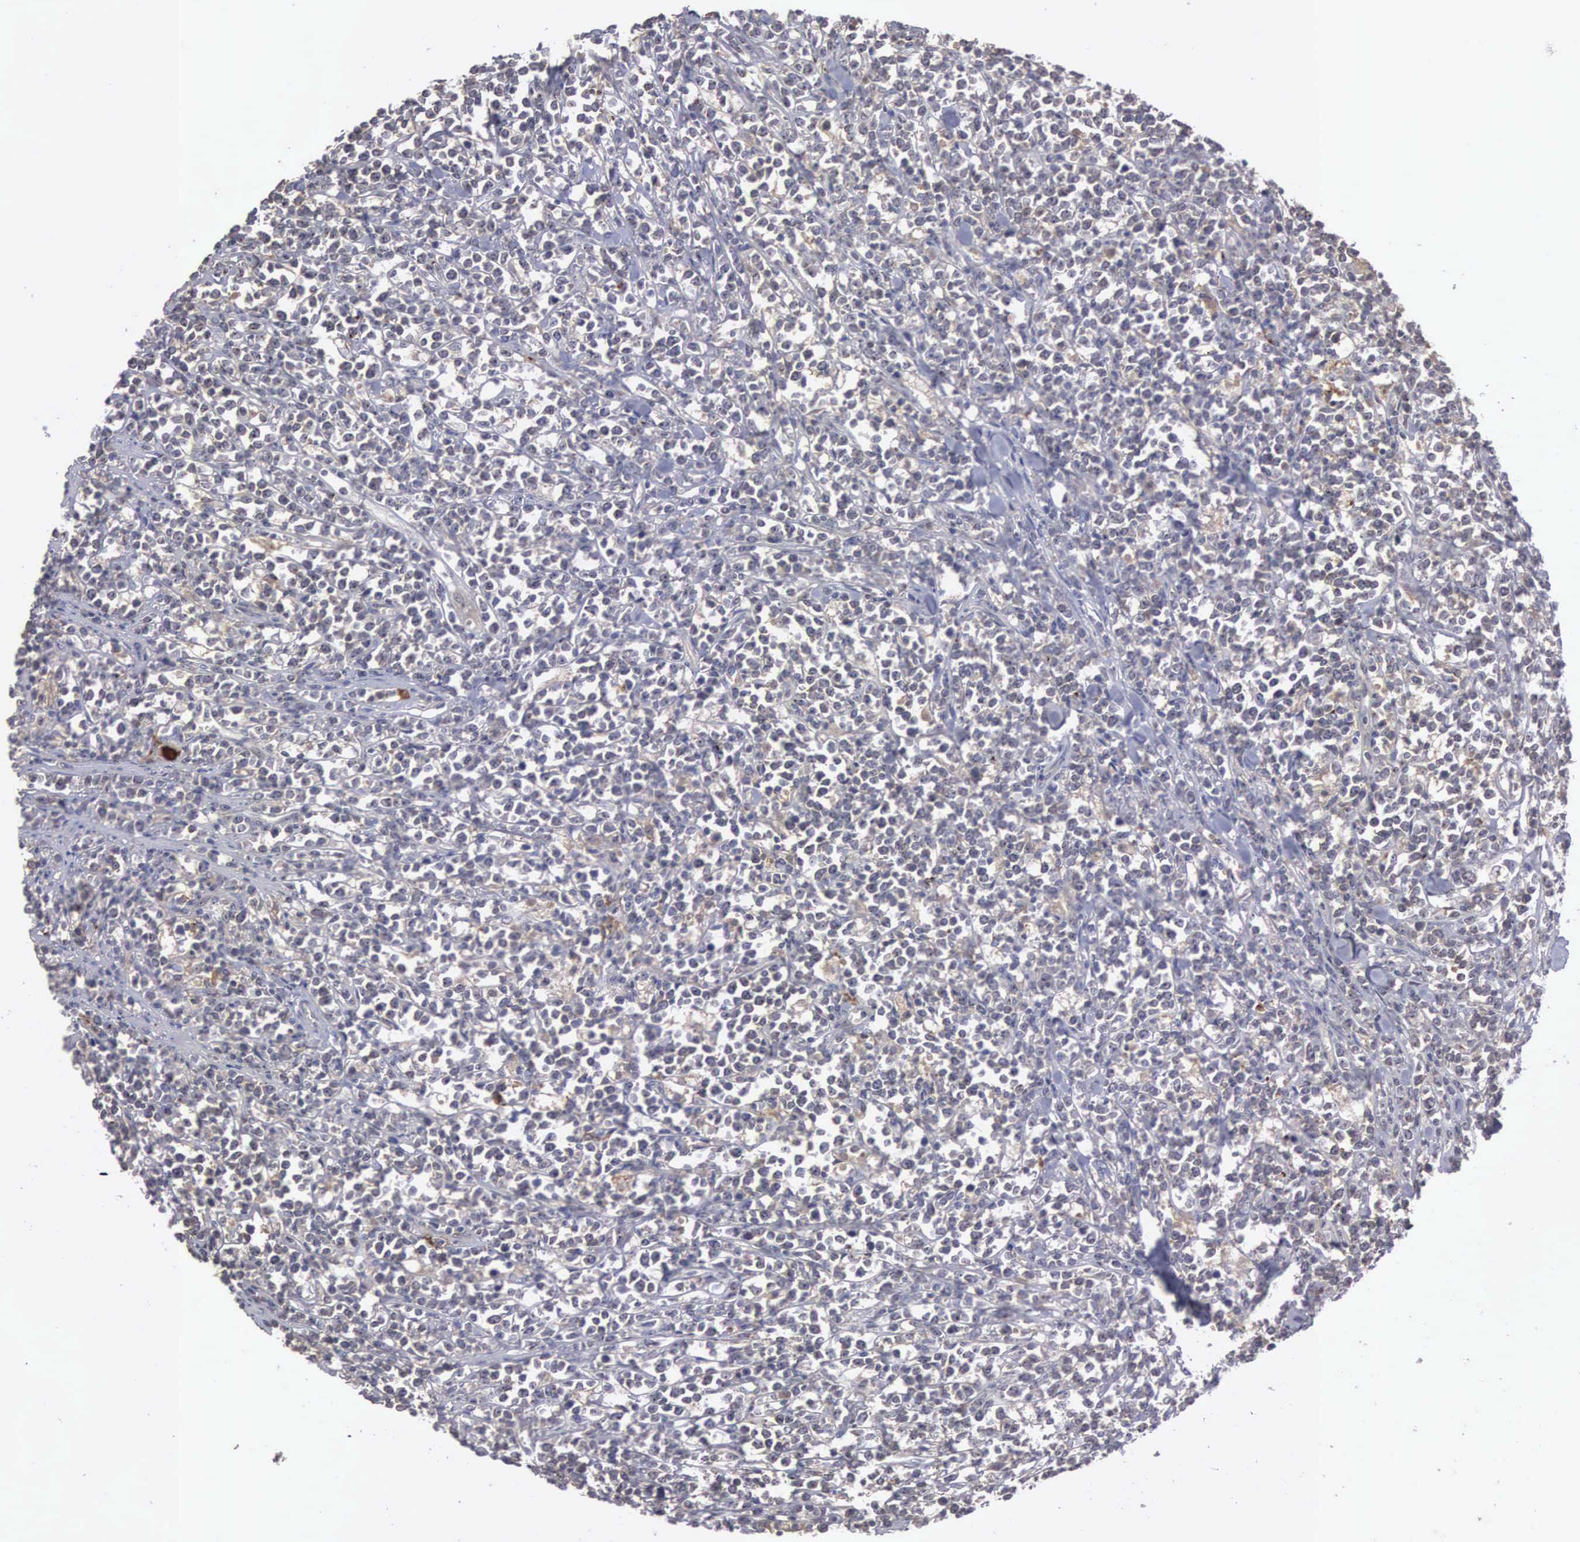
{"staining": {"intensity": "negative", "quantity": "none", "location": "none"}, "tissue": "lymphoma", "cell_type": "Tumor cells", "image_type": "cancer", "snomed": [{"axis": "morphology", "description": "Malignant lymphoma, non-Hodgkin's type, High grade"}, {"axis": "topography", "description": "Small intestine"}, {"axis": "topography", "description": "Colon"}], "caption": "A photomicrograph of human lymphoma is negative for staining in tumor cells. Brightfield microscopy of IHC stained with DAB (brown) and hematoxylin (blue), captured at high magnification.", "gene": "AMN", "patient": {"sex": "male", "age": 8}}